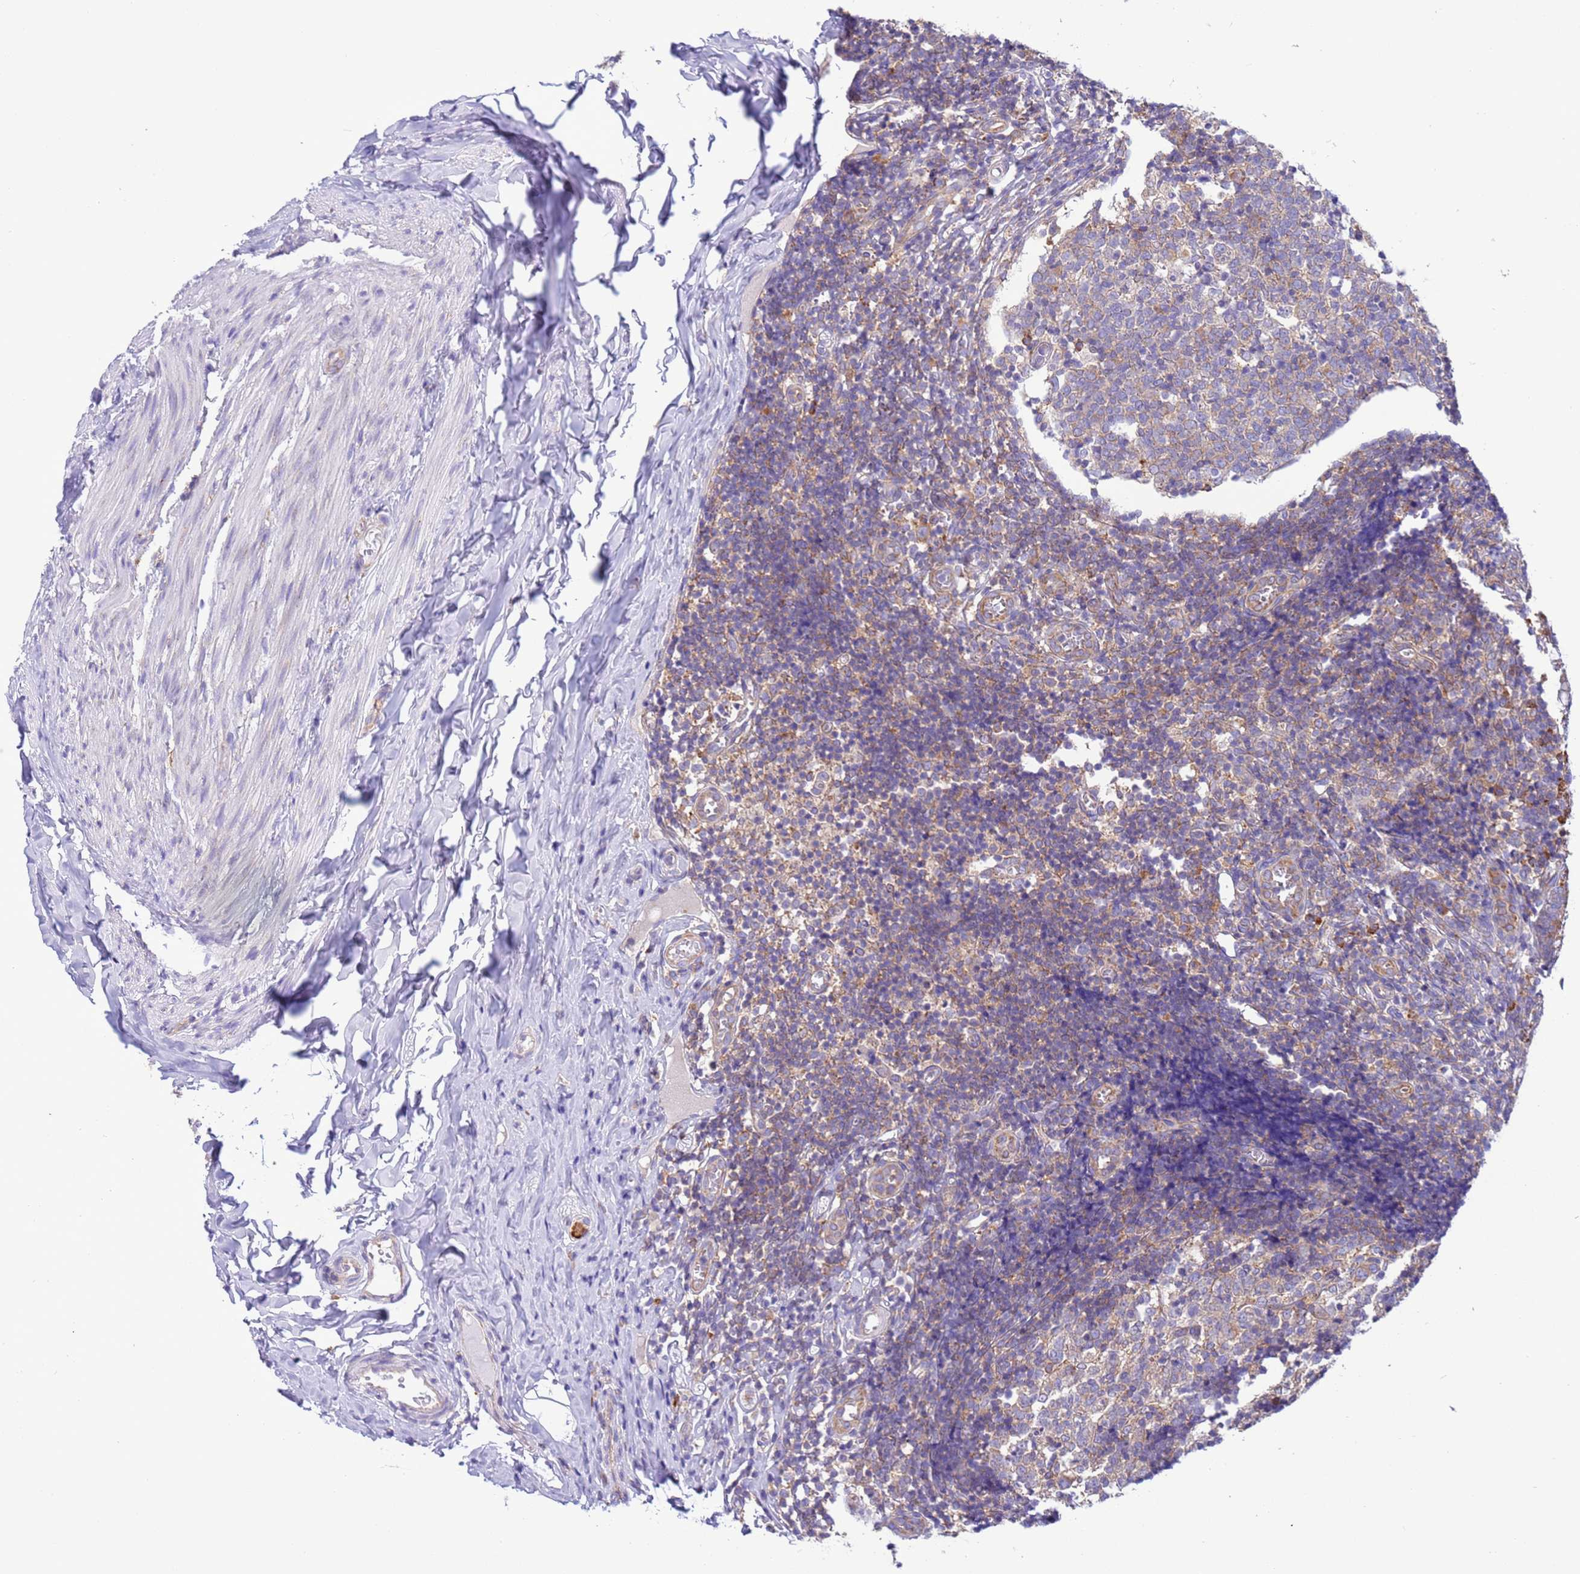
{"staining": {"intensity": "moderate", "quantity": ">75%", "location": "cytoplasmic/membranous"}, "tissue": "appendix", "cell_type": "Glandular cells", "image_type": "normal", "snomed": [{"axis": "morphology", "description": "Normal tissue, NOS"}, {"axis": "topography", "description": "Appendix"}], "caption": "The micrograph exhibits immunohistochemical staining of normal appendix. There is moderate cytoplasmic/membranous positivity is present in approximately >75% of glandular cells.", "gene": "VARS1", "patient": {"sex": "male", "age": 8}}